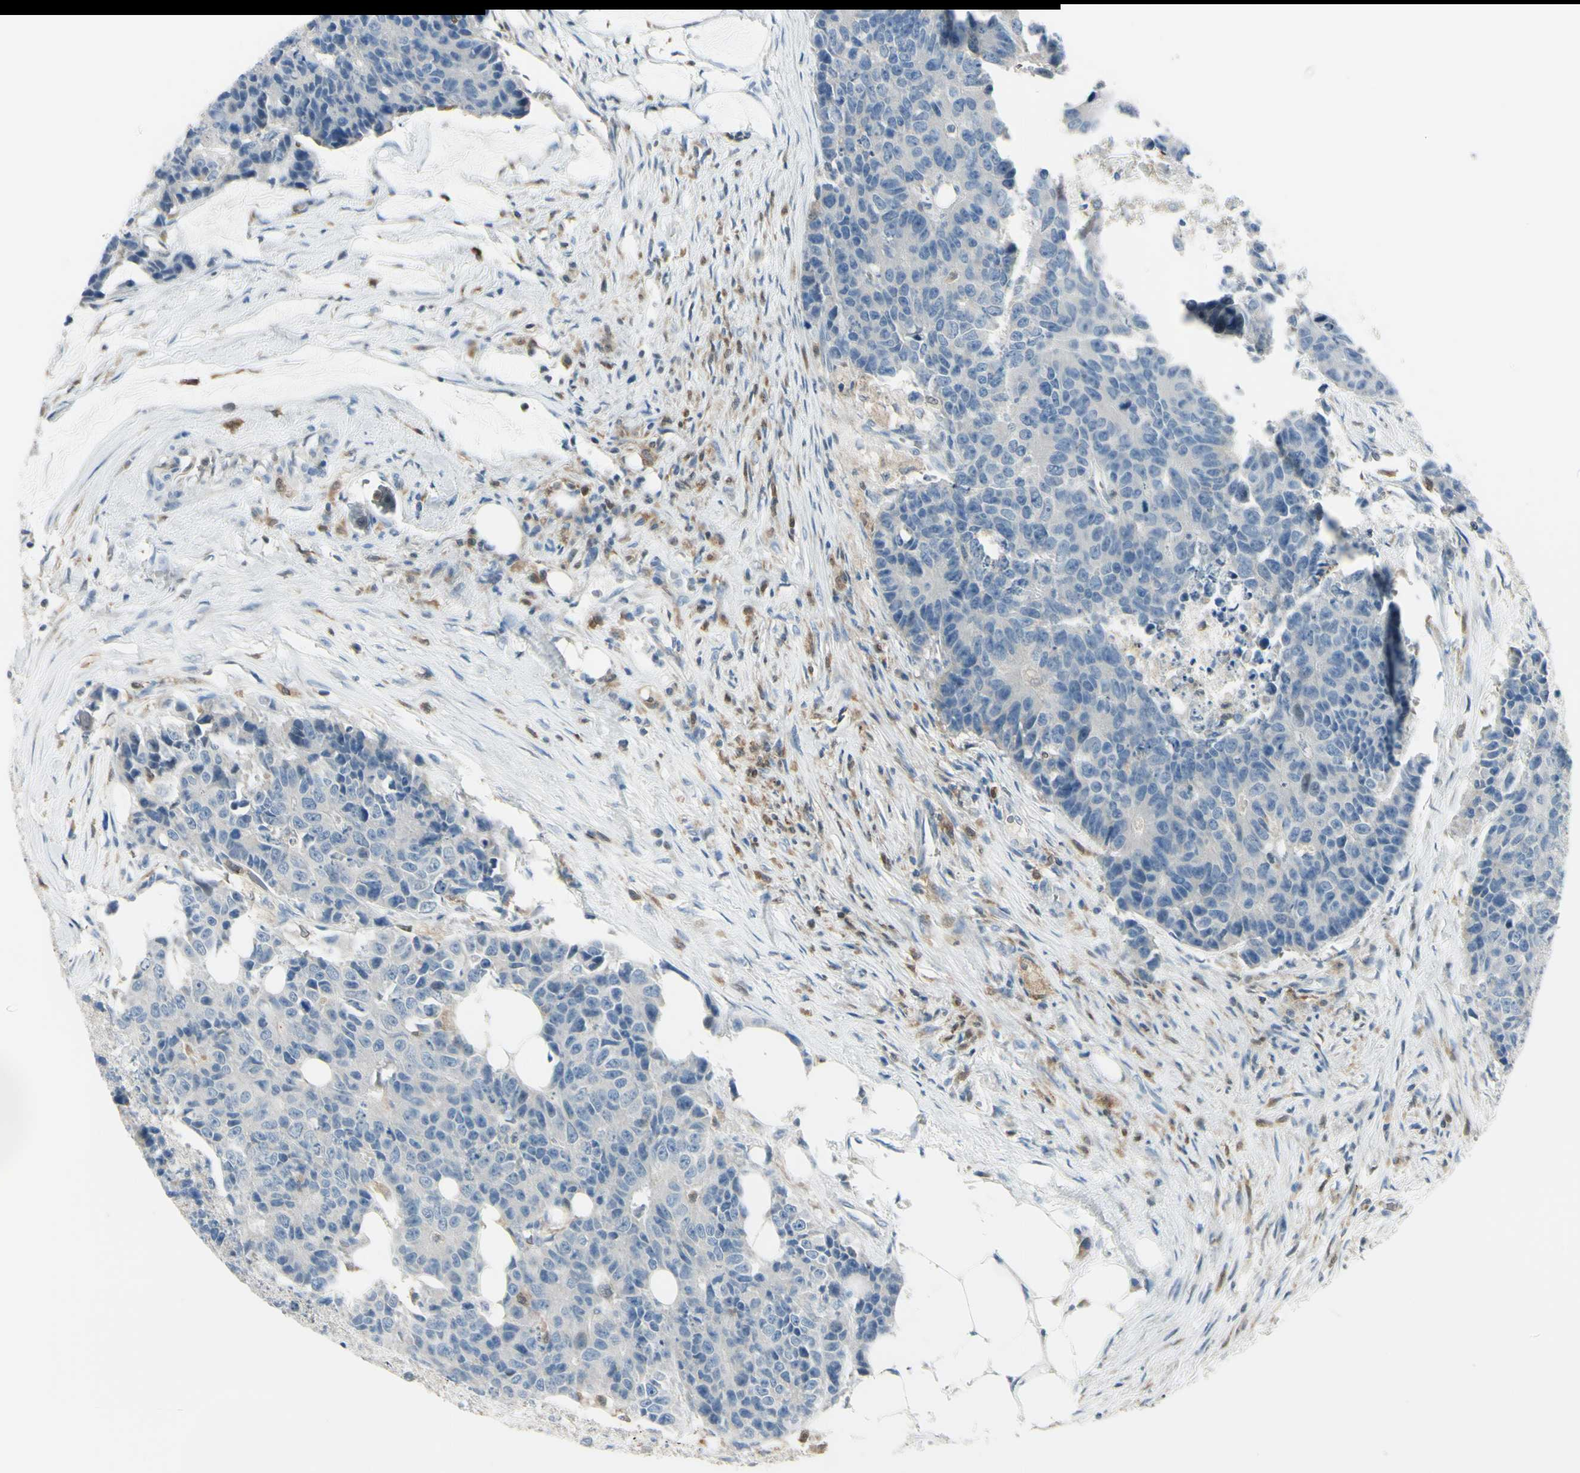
{"staining": {"intensity": "negative", "quantity": "none", "location": "none"}, "tissue": "colorectal cancer", "cell_type": "Tumor cells", "image_type": "cancer", "snomed": [{"axis": "morphology", "description": "Adenocarcinoma, NOS"}, {"axis": "topography", "description": "Colon"}], "caption": "The image displays no staining of tumor cells in colorectal cancer (adenocarcinoma).", "gene": "CYRIB", "patient": {"sex": "female", "age": 86}}